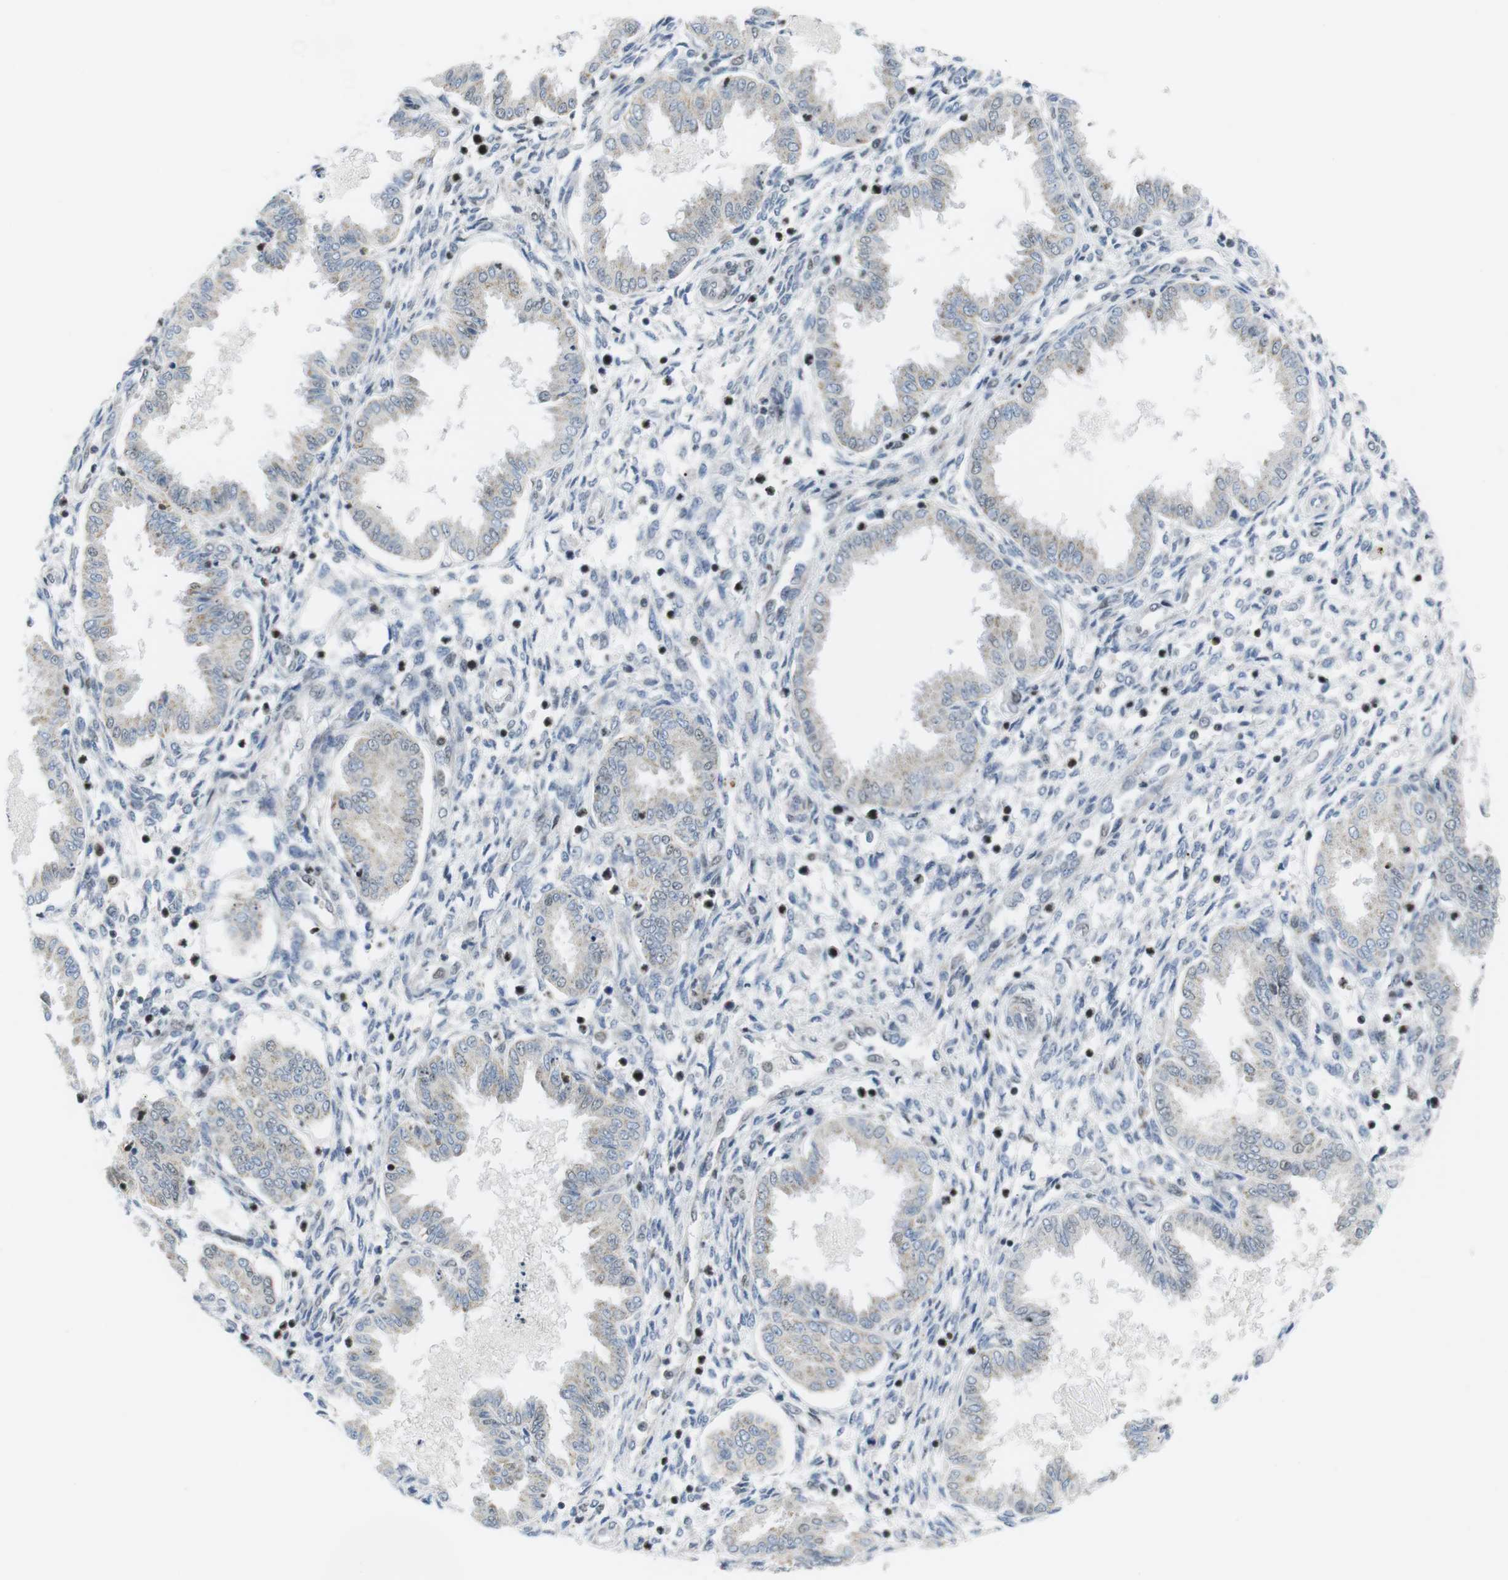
{"staining": {"intensity": "moderate", "quantity": "25%-75%", "location": "nuclear"}, "tissue": "endometrium", "cell_type": "Cells in endometrial stroma", "image_type": "normal", "snomed": [{"axis": "morphology", "description": "Normal tissue, NOS"}, {"axis": "topography", "description": "Endometrium"}], "caption": "The micrograph demonstrates a brown stain indicating the presence of a protein in the nuclear of cells in endometrial stroma in endometrium. The staining is performed using DAB brown chromogen to label protein expression. The nuclei are counter-stained blue using hematoxylin.", "gene": "BRD4", "patient": {"sex": "female", "age": 33}}